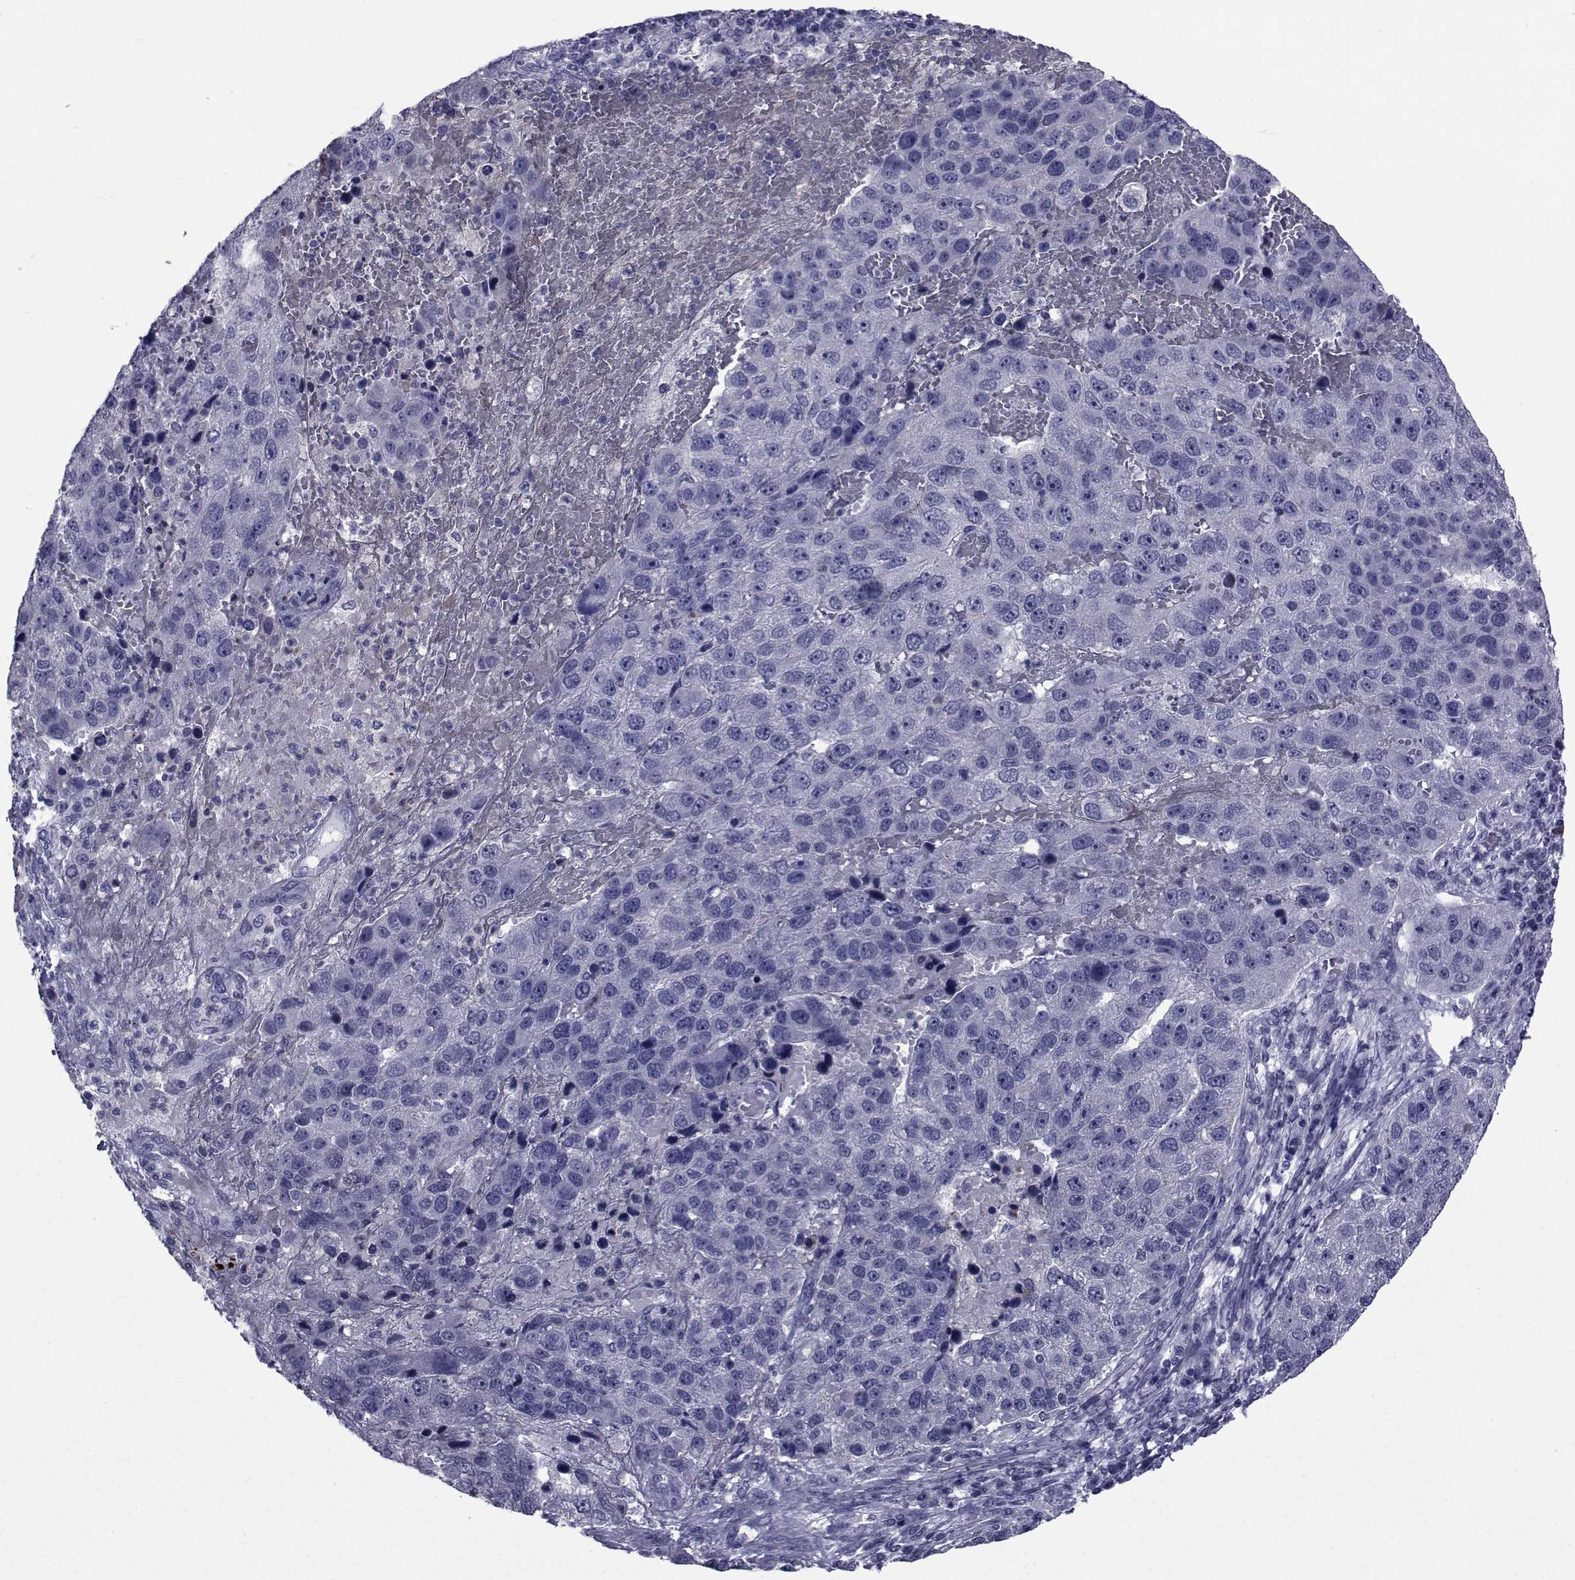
{"staining": {"intensity": "negative", "quantity": "none", "location": "none"}, "tissue": "pancreatic cancer", "cell_type": "Tumor cells", "image_type": "cancer", "snomed": [{"axis": "morphology", "description": "Adenocarcinoma, NOS"}, {"axis": "topography", "description": "Pancreas"}], "caption": "Pancreatic cancer (adenocarcinoma) stained for a protein using immunohistochemistry exhibits no positivity tumor cells.", "gene": "SEMA5B", "patient": {"sex": "female", "age": 61}}